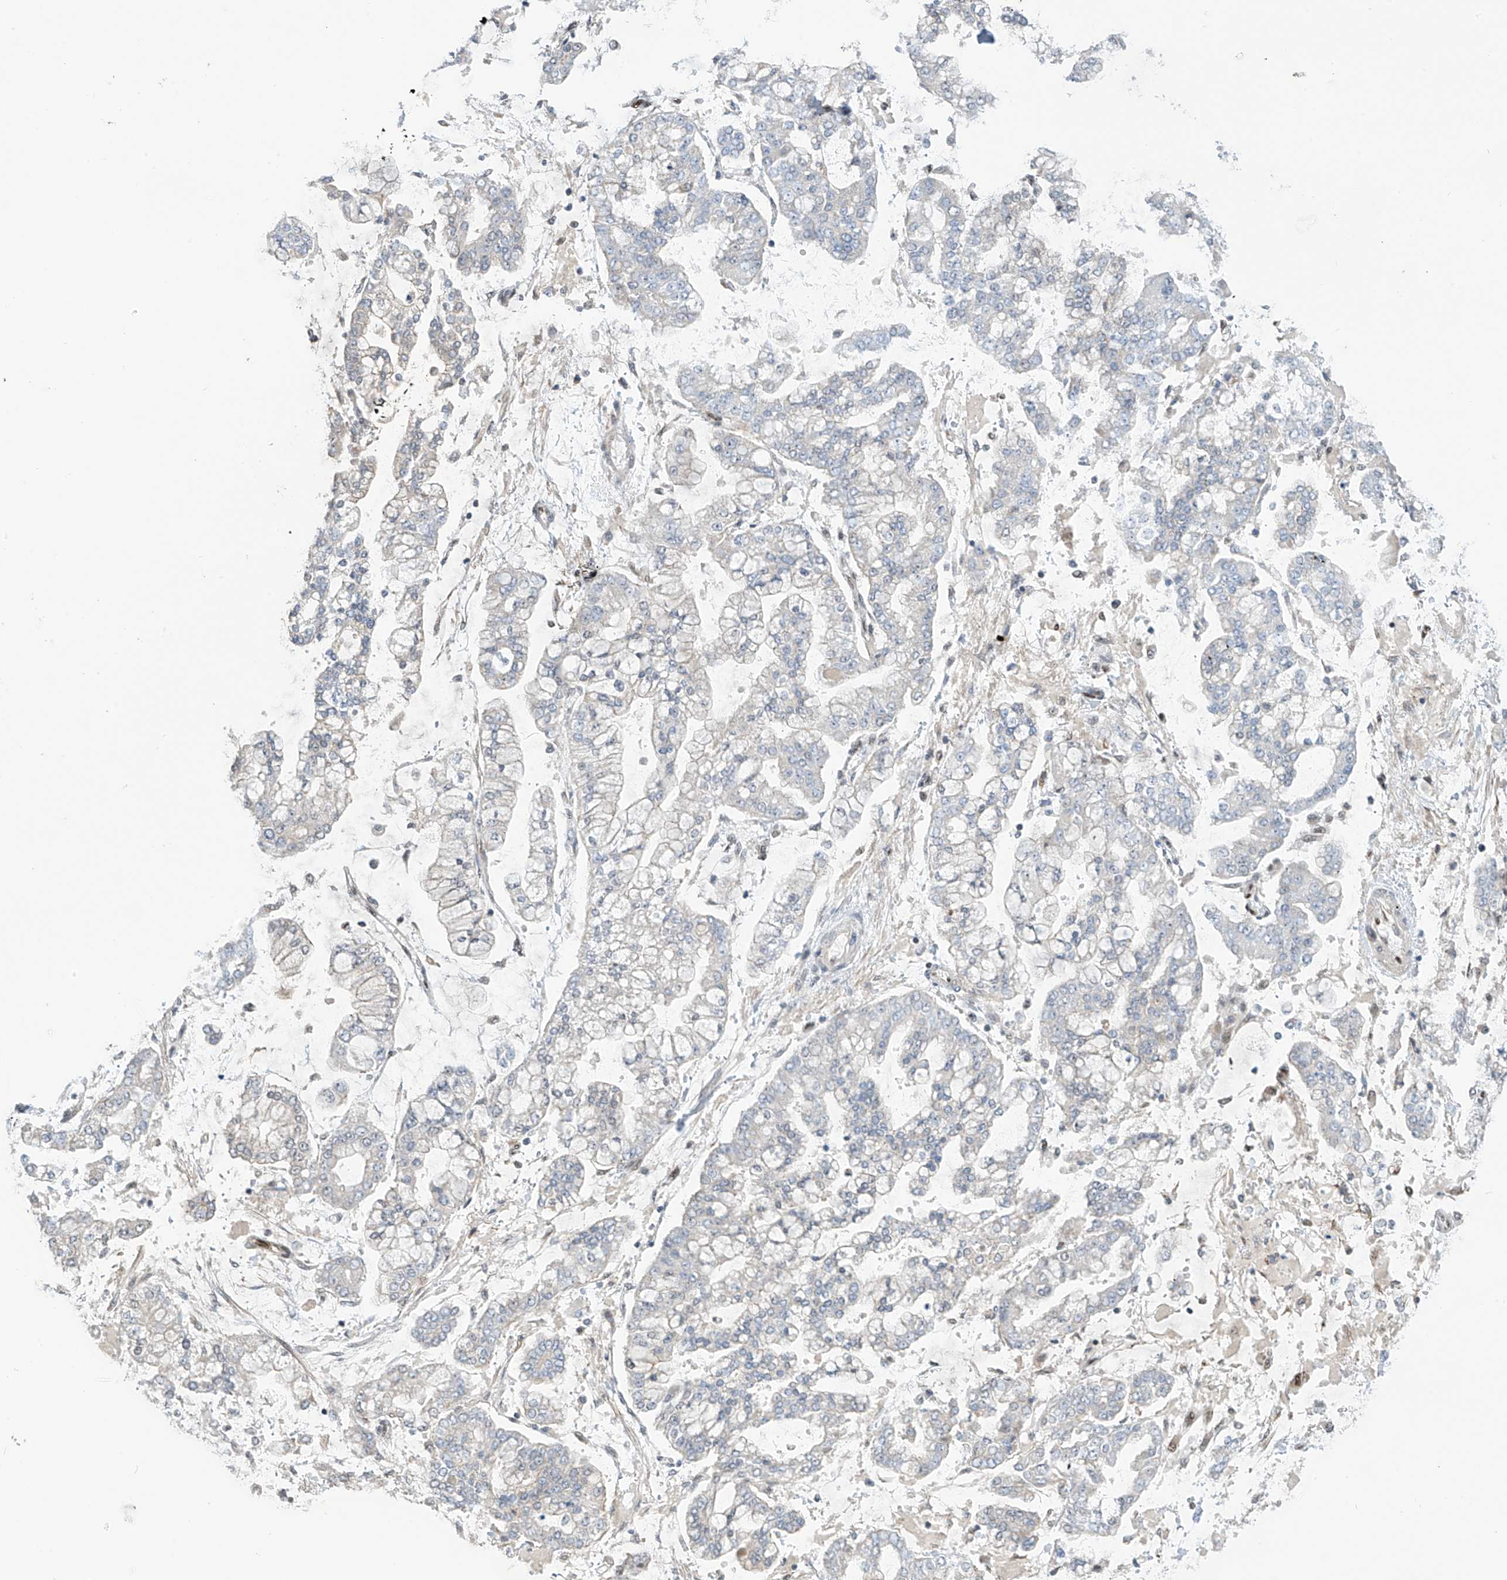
{"staining": {"intensity": "negative", "quantity": "none", "location": "none"}, "tissue": "stomach cancer", "cell_type": "Tumor cells", "image_type": "cancer", "snomed": [{"axis": "morphology", "description": "Normal tissue, NOS"}, {"axis": "morphology", "description": "Adenocarcinoma, NOS"}, {"axis": "topography", "description": "Stomach, upper"}, {"axis": "topography", "description": "Stomach"}], "caption": "DAB immunohistochemical staining of human stomach cancer (adenocarcinoma) displays no significant staining in tumor cells.", "gene": "PM20D2", "patient": {"sex": "male", "age": 76}}